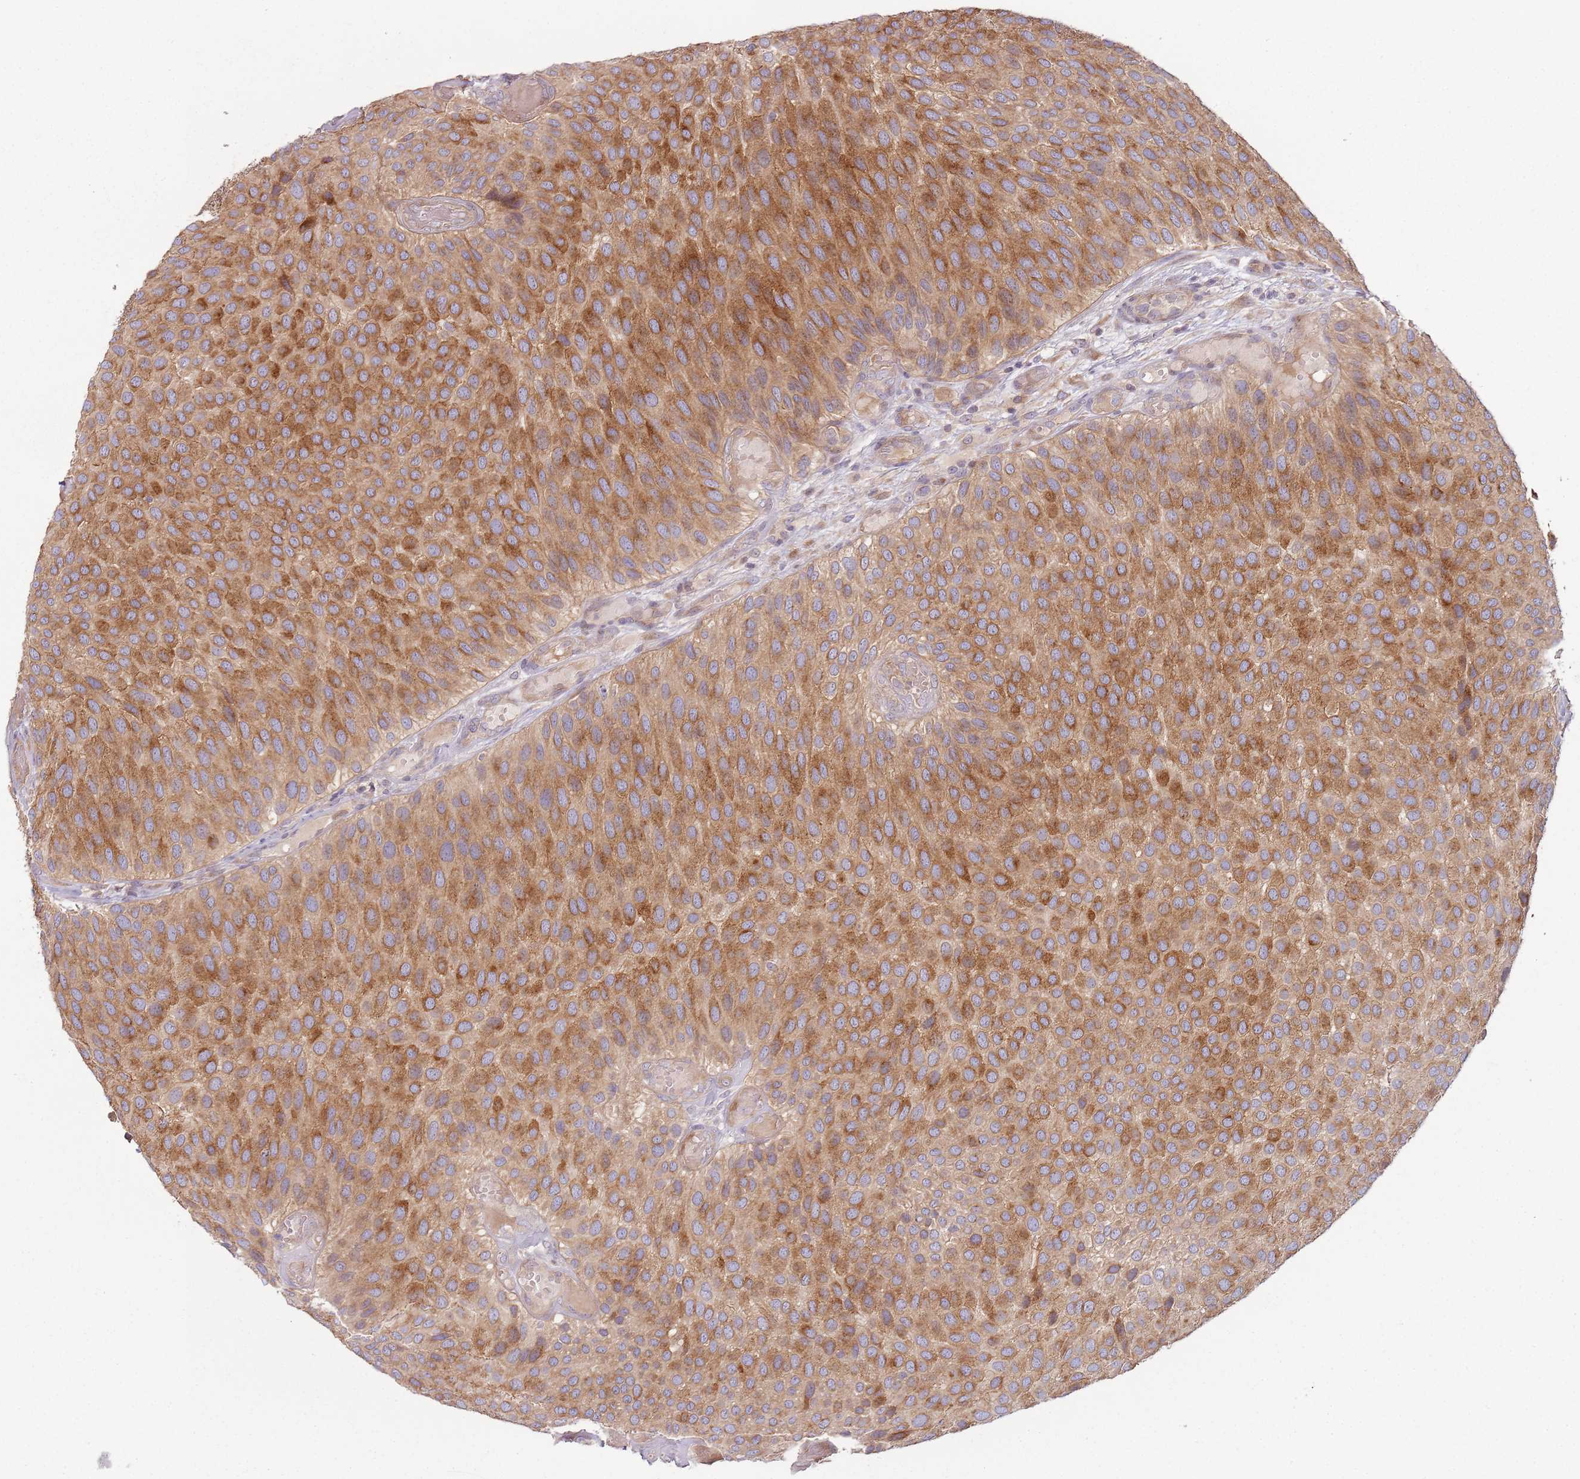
{"staining": {"intensity": "strong", "quantity": ">75%", "location": "cytoplasmic/membranous"}, "tissue": "urothelial cancer", "cell_type": "Tumor cells", "image_type": "cancer", "snomed": [{"axis": "morphology", "description": "Urothelial carcinoma, Low grade"}, {"axis": "topography", "description": "Urinary bladder"}], "caption": "Immunohistochemistry (IHC) of low-grade urothelial carcinoma shows high levels of strong cytoplasmic/membranous expression in approximately >75% of tumor cells.", "gene": "RNF128", "patient": {"sex": "male", "age": 89}}